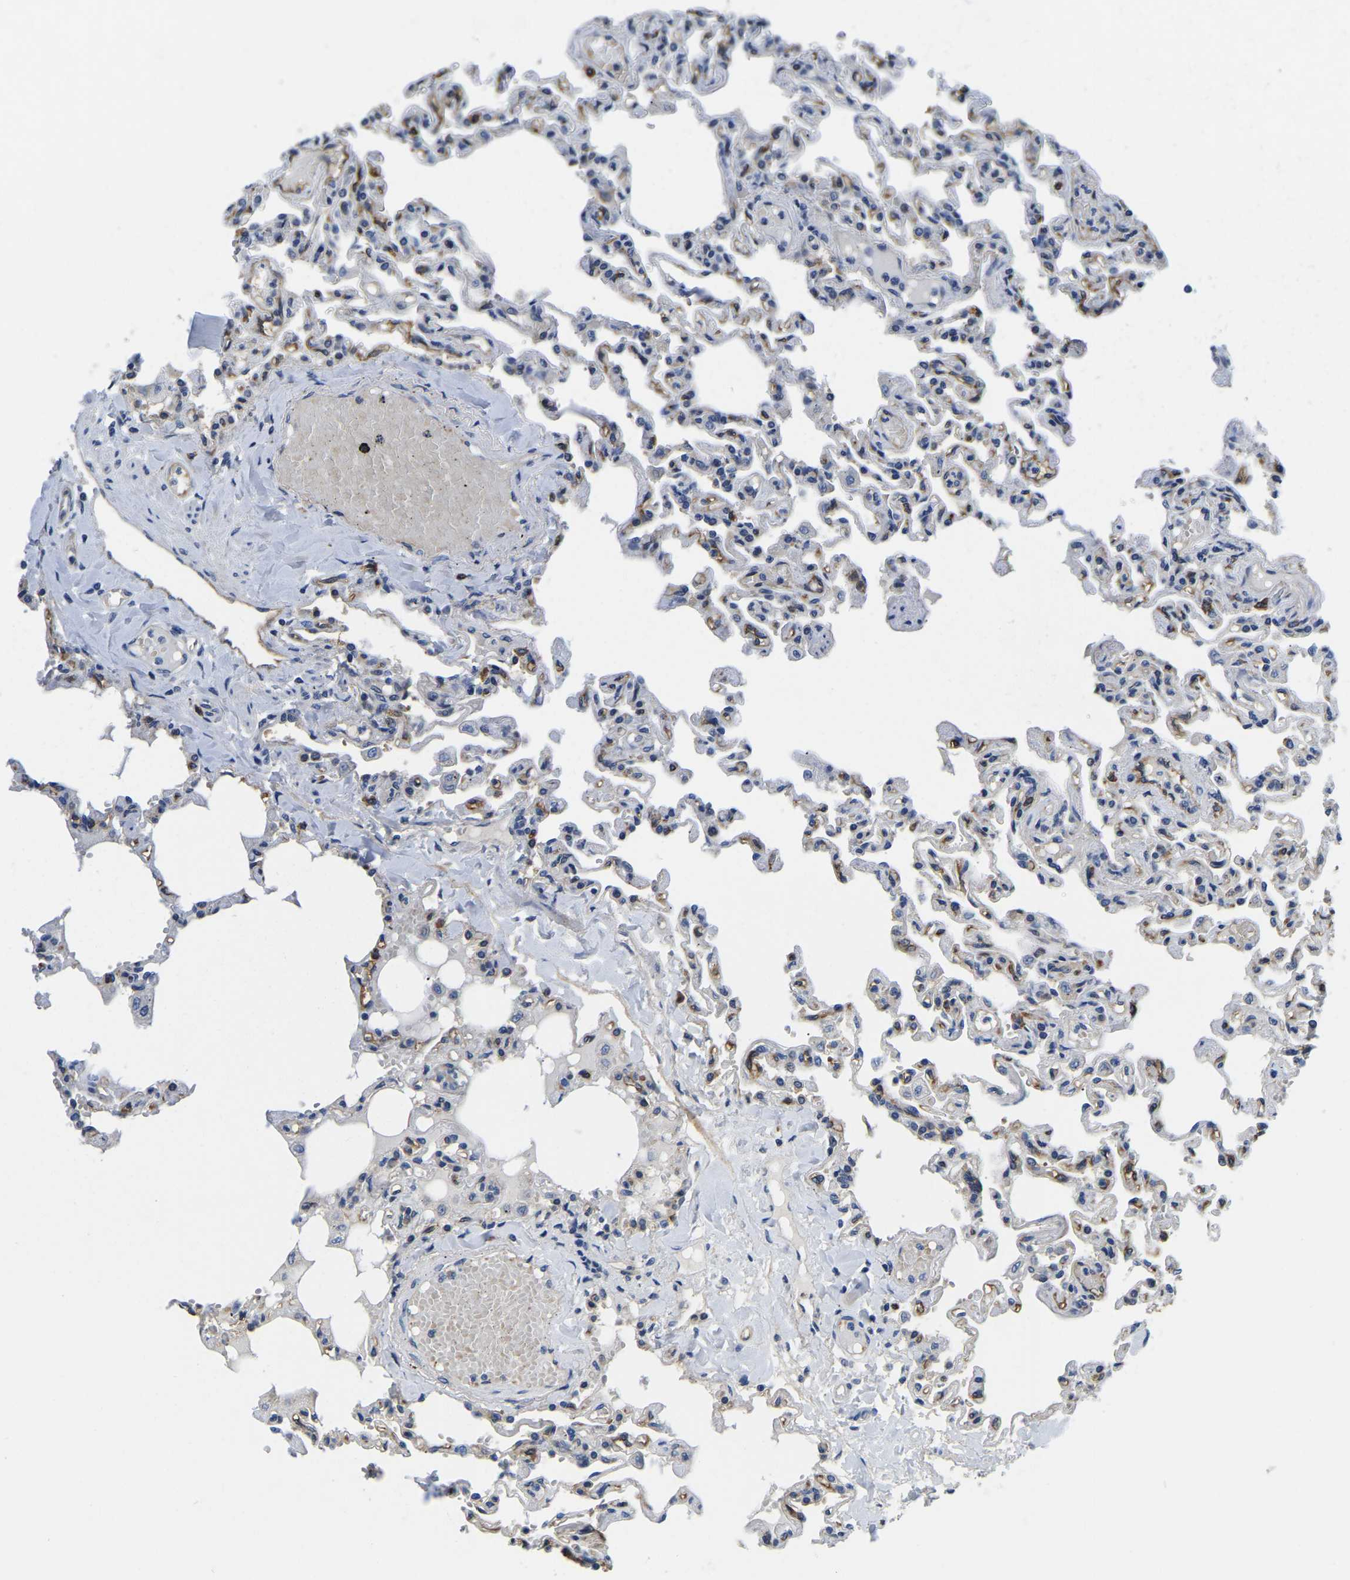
{"staining": {"intensity": "moderate", "quantity": "25%-75%", "location": "cytoplasmic/membranous"}, "tissue": "lung", "cell_type": "Alveolar cells", "image_type": "normal", "snomed": [{"axis": "morphology", "description": "Normal tissue, NOS"}, {"axis": "topography", "description": "Lung"}], "caption": "IHC of benign human lung shows medium levels of moderate cytoplasmic/membranous expression in about 25%-75% of alveolar cells.", "gene": "ITGA2", "patient": {"sex": "male", "age": 21}}